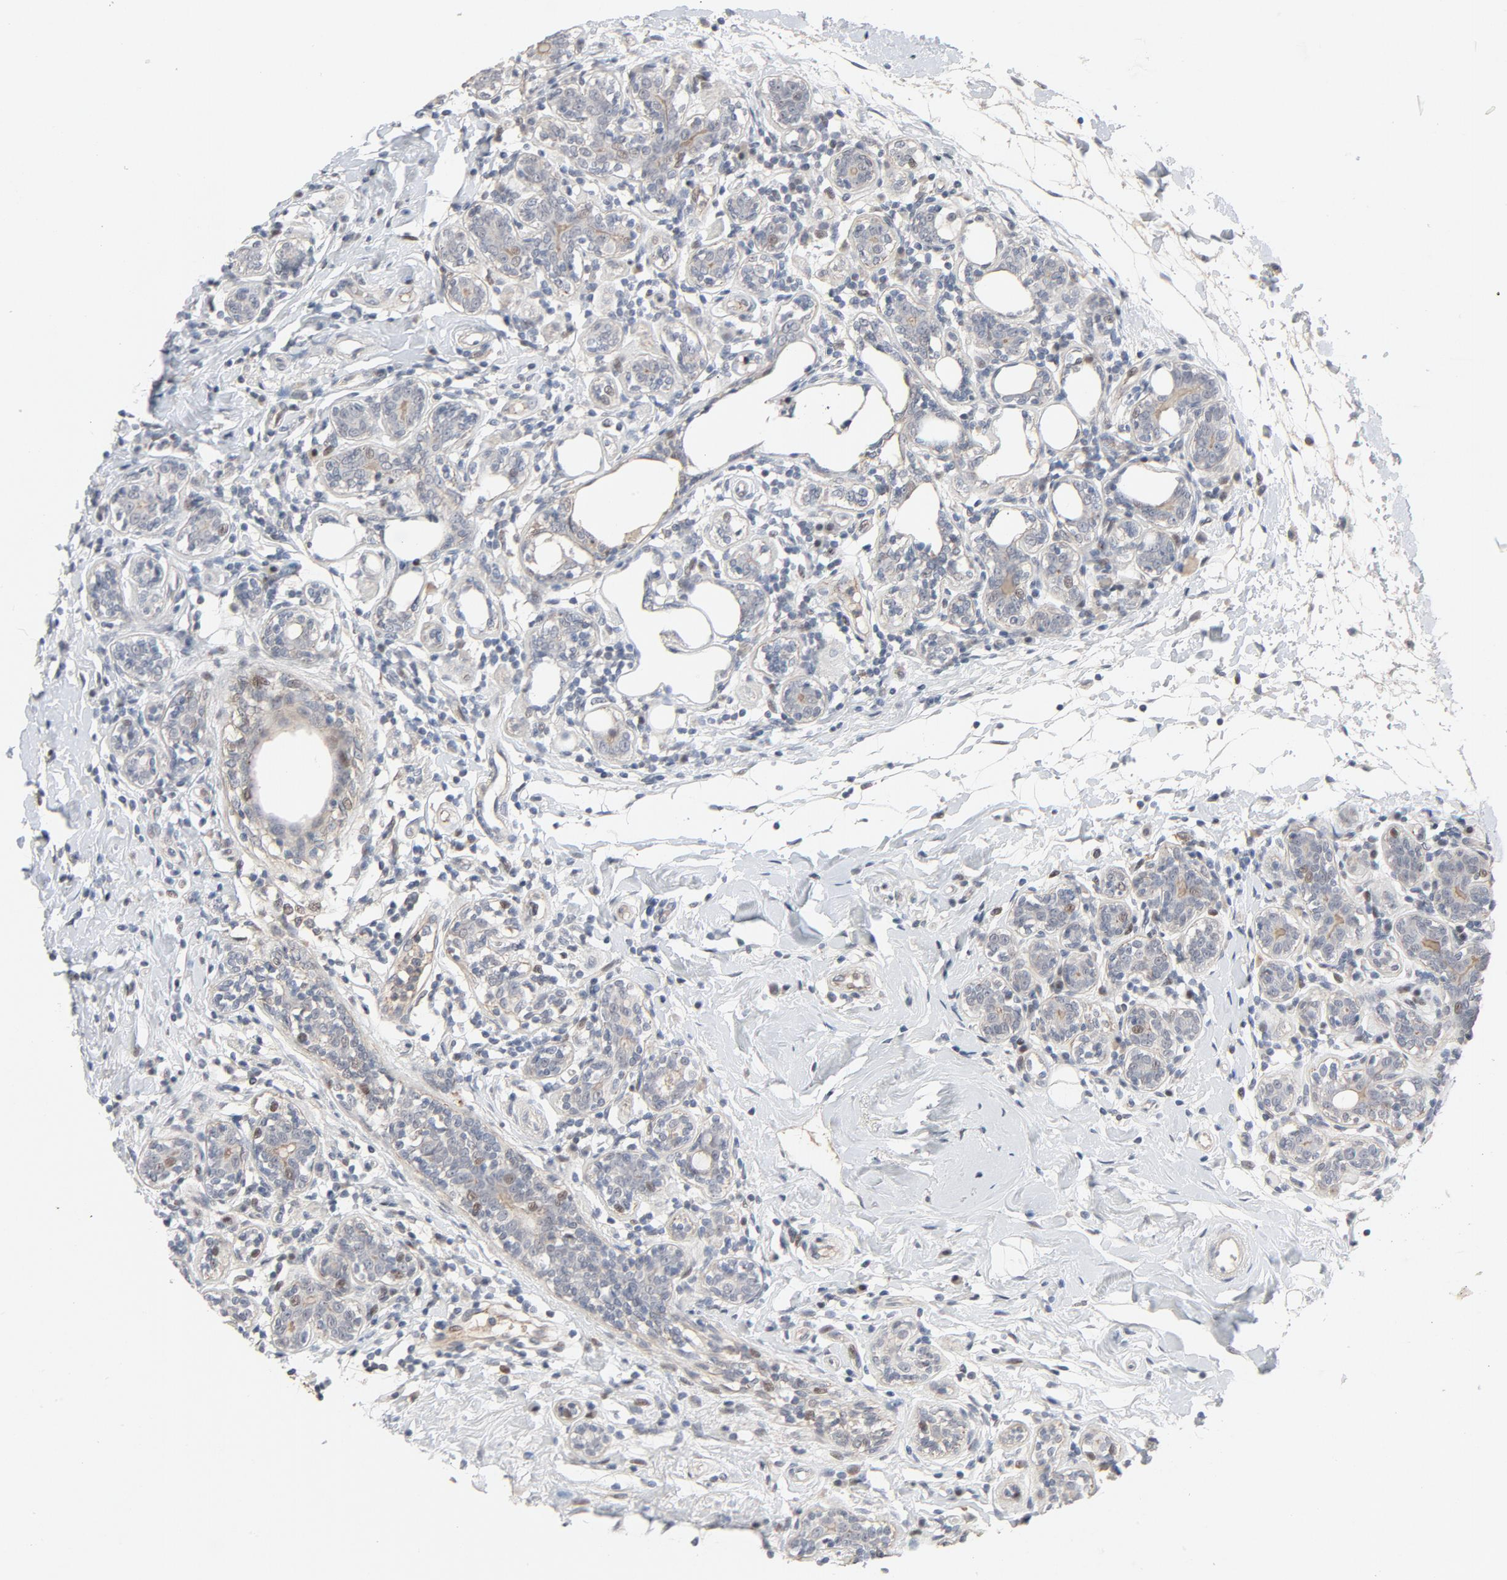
{"staining": {"intensity": "weak", "quantity": "<25%", "location": "cytoplasmic/membranous"}, "tissue": "breast cancer", "cell_type": "Tumor cells", "image_type": "cancer", "snomed": [{"axis": "morphology", "description": "Normal tissue, NOS"}, {"axis": "morphology", "description": "Lobular carcinoma"}, {"axis": "topography", "description": "Breast"}], "caption": "Breast cancer was stained to show a protein in brown. There is no significant positivity in tumor cells.", "gene": "FSCB", "patient": {"sex": "female", "age": 47}}